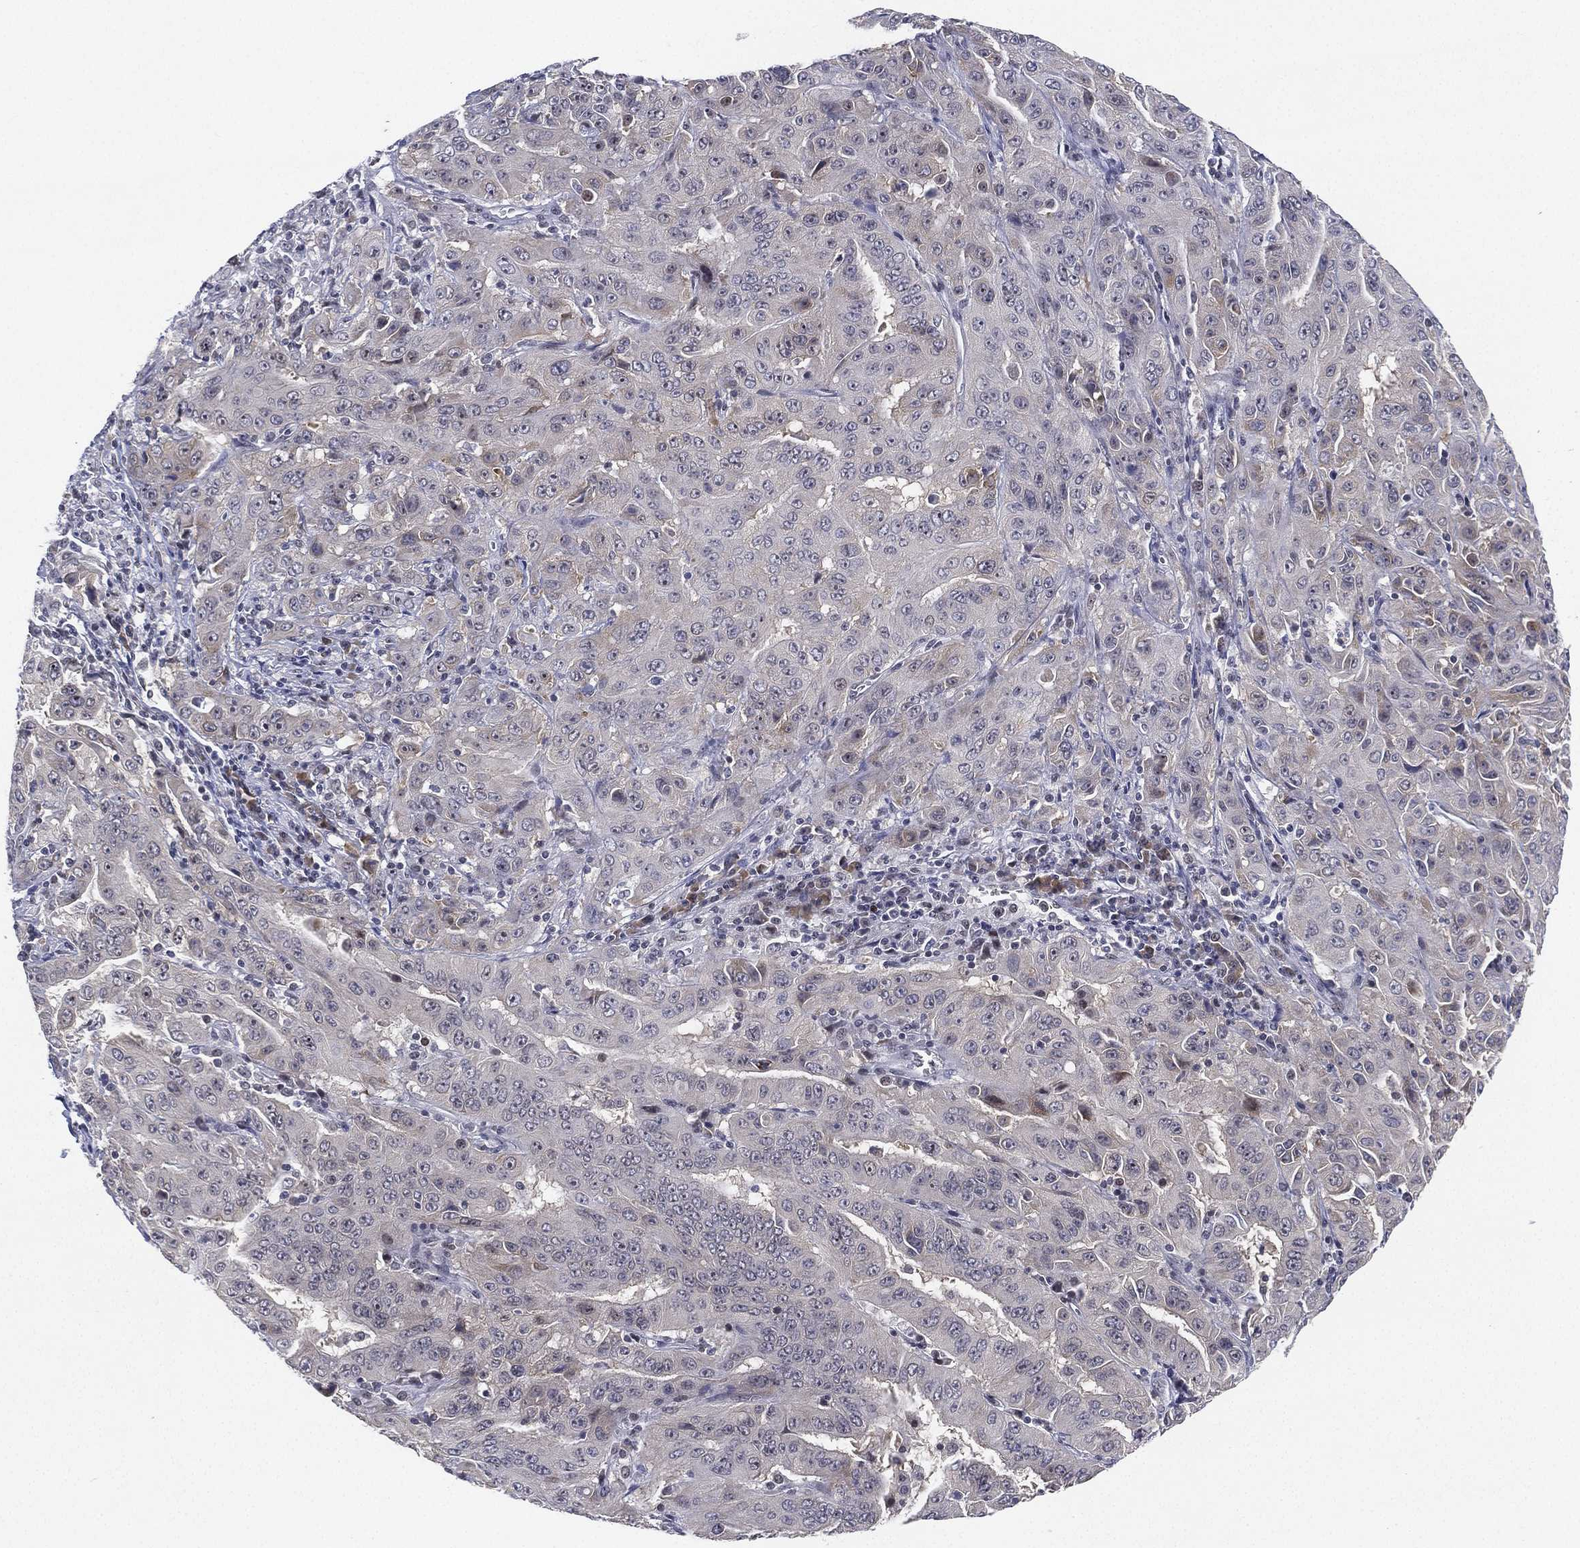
{"staining": {"intensity": "negative", "quantity": "none", "location": "none"}, "tissue": "pancreatic cancer", "cell_type": "Tumor cells", "image_type": "cancer", "snomed": [{"axis": "morphology", "description": "Adenocarcinoma, NOS"}, {"axis": "topography", "description": "Pancreas"}], "caption": "The micrograph displays no staining of tumor cells in pancreatic cancer. (Immunohistochemistry, brightfield microscopy, high magnification).", "gene": "MS4A8", "patient": {"sex": "male", "age": 63}}